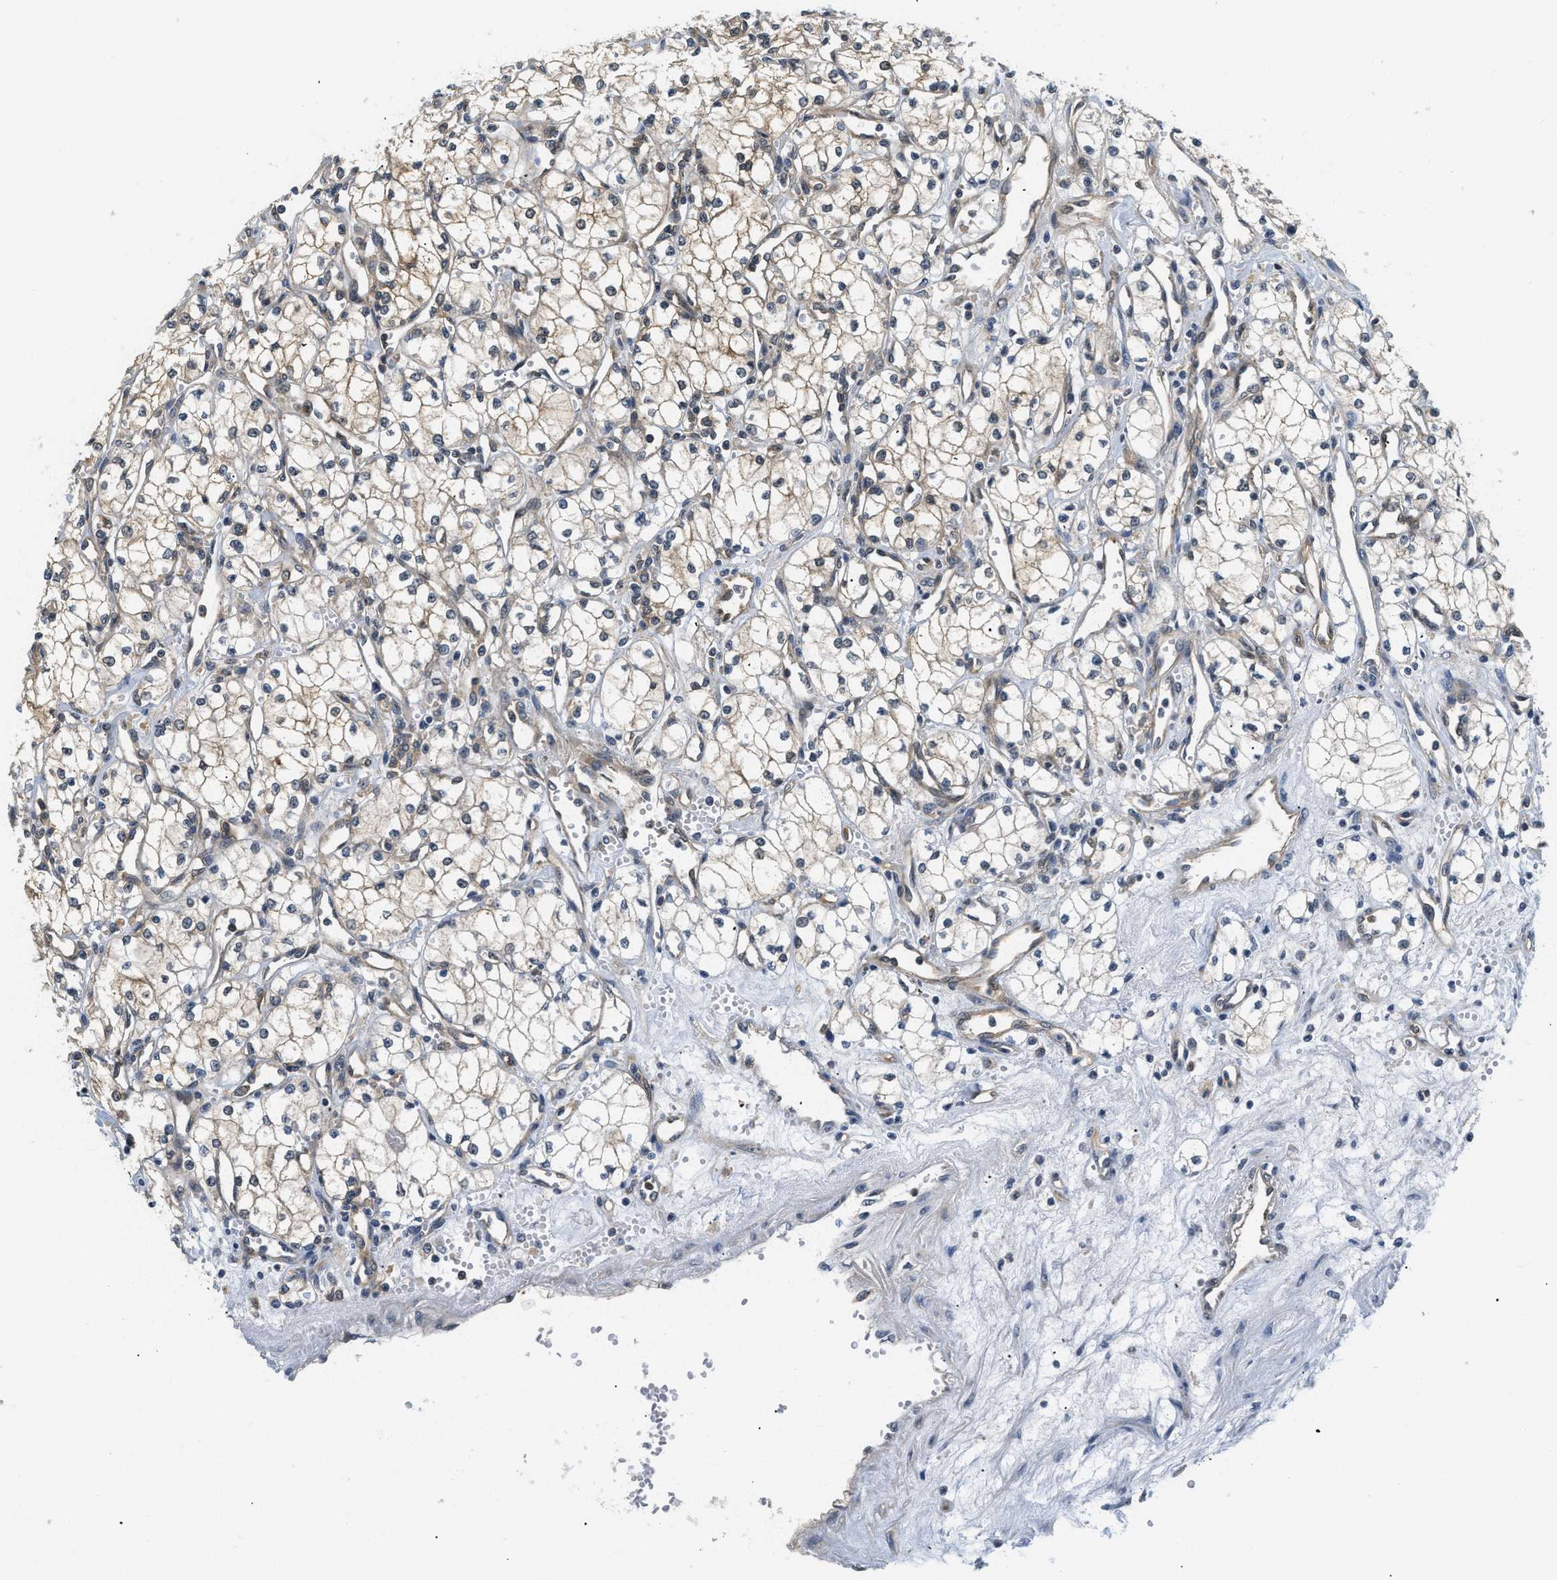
{"staining": {"intensity": "weak", "quantity": "<25%", "location": "cytoplasmic/membranous"}, "tissue": "renal cancer", "cell_type": "Tumor cells", "image_type": "cancer", "snomed": [{"axis": "morphology", "description": "Adenocarcinoma, NOS"}, {"axis": "topography", "description": "Kidney"}], "caption": "Photomicrograph shows no significant protein staining in tumor cells of adenocarcinoma (renal). The staining was performed using DAB to visualize the protein expression in brown, while the nuclei were stained in blue with hematoxylin (Magnification: 20x).", "gene": "EIF4EBP2", "patient": {"sex": "male", "age": 59}}